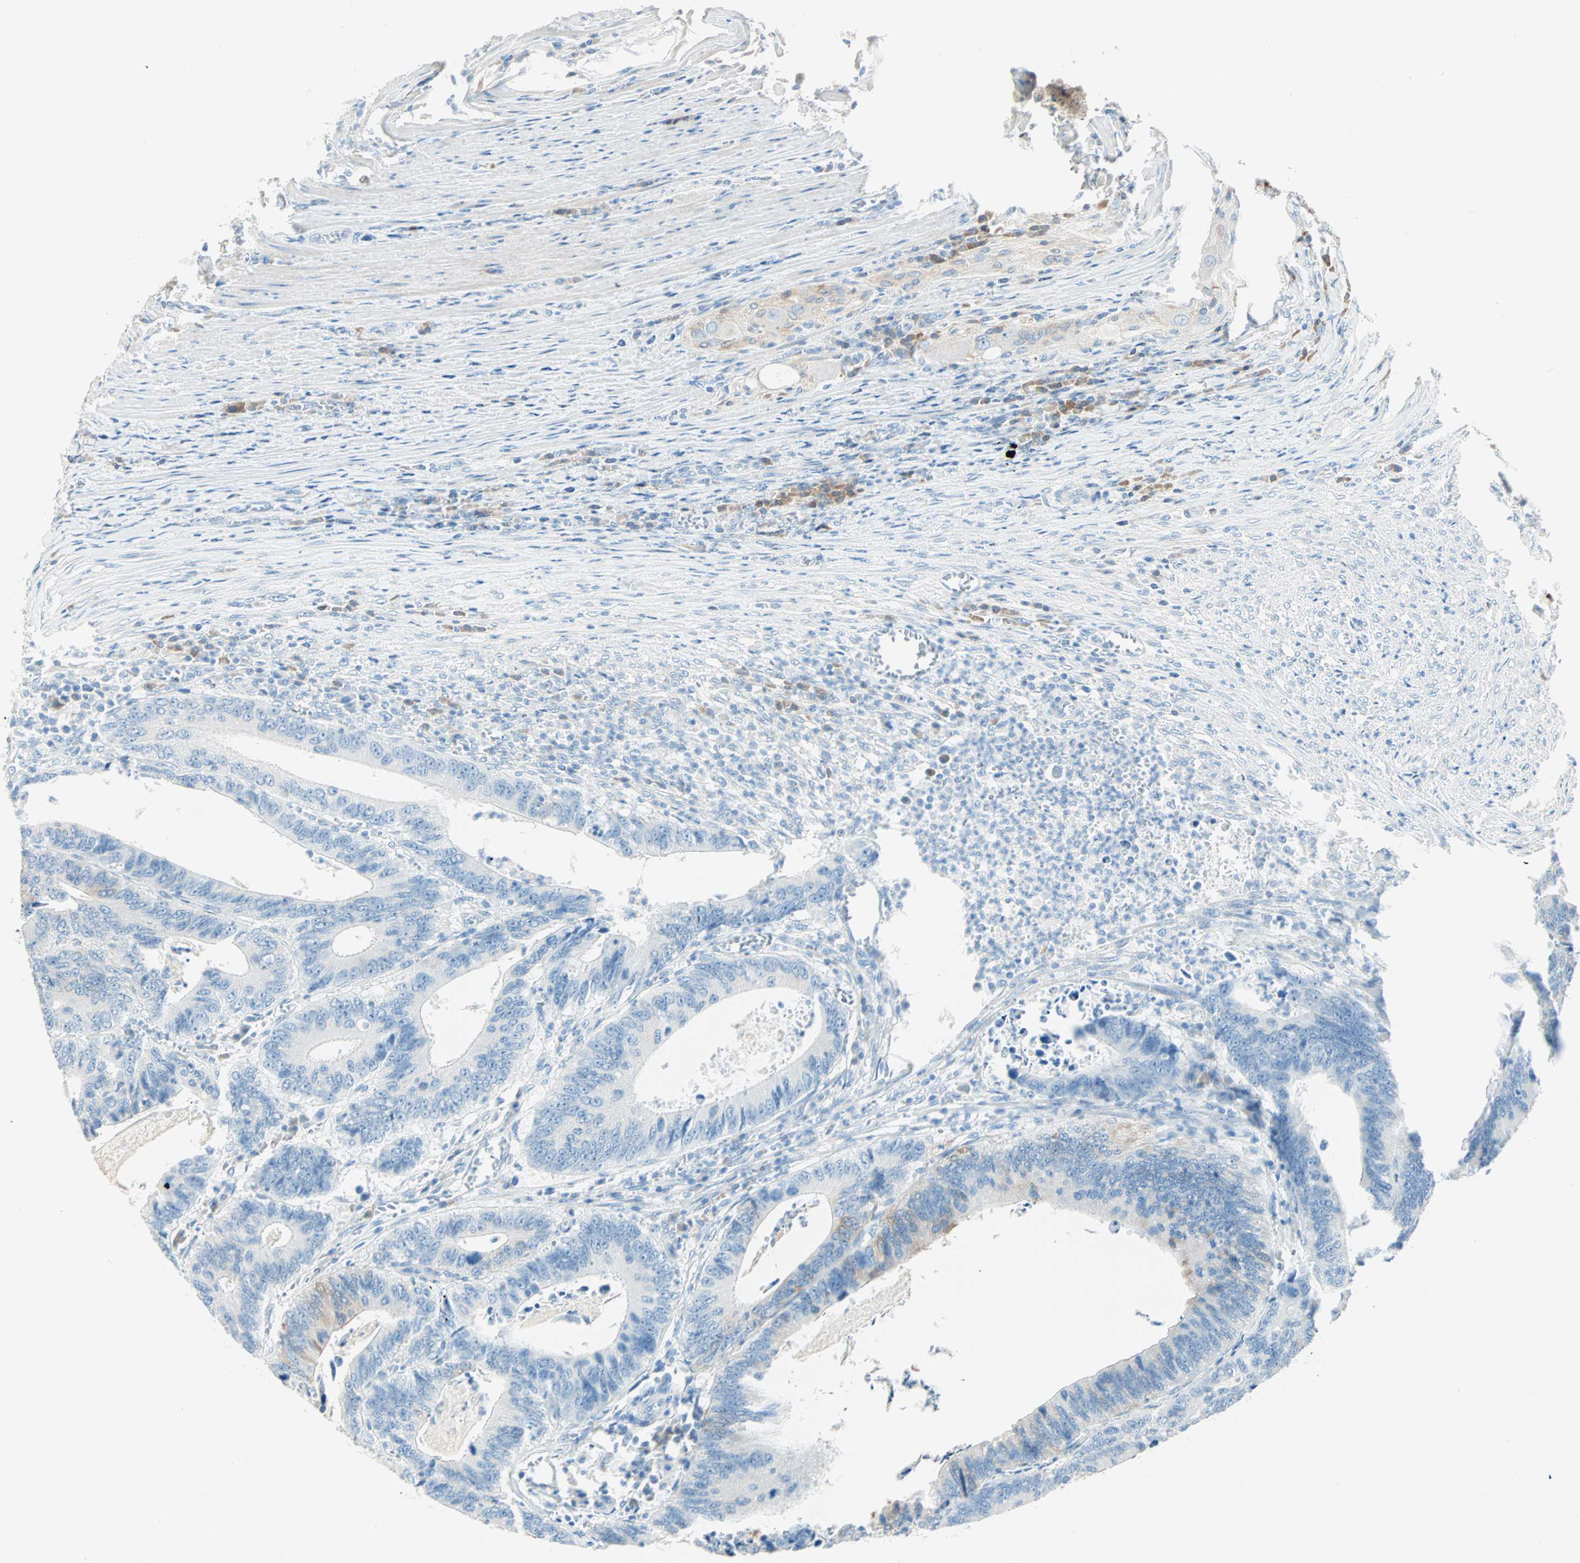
{"staining": {"intensity": "weak", "quantity": "<25%", "location": "cytoplasmic/membranous"}, "tissue": "colorectal cancer", "cell_type": "Tumor cells", "image_type": "cancer", "snomed": [{"axis": "morphology", "description": "Adenocarcinoma, NOS"}, {"axis": "topography", "description": "Colon"}], "caption": "There is no significant positivity in tumor cells of colorectal cancer.", "gene": "ATF6", "patient": {"sex": "male", "age": 72}}